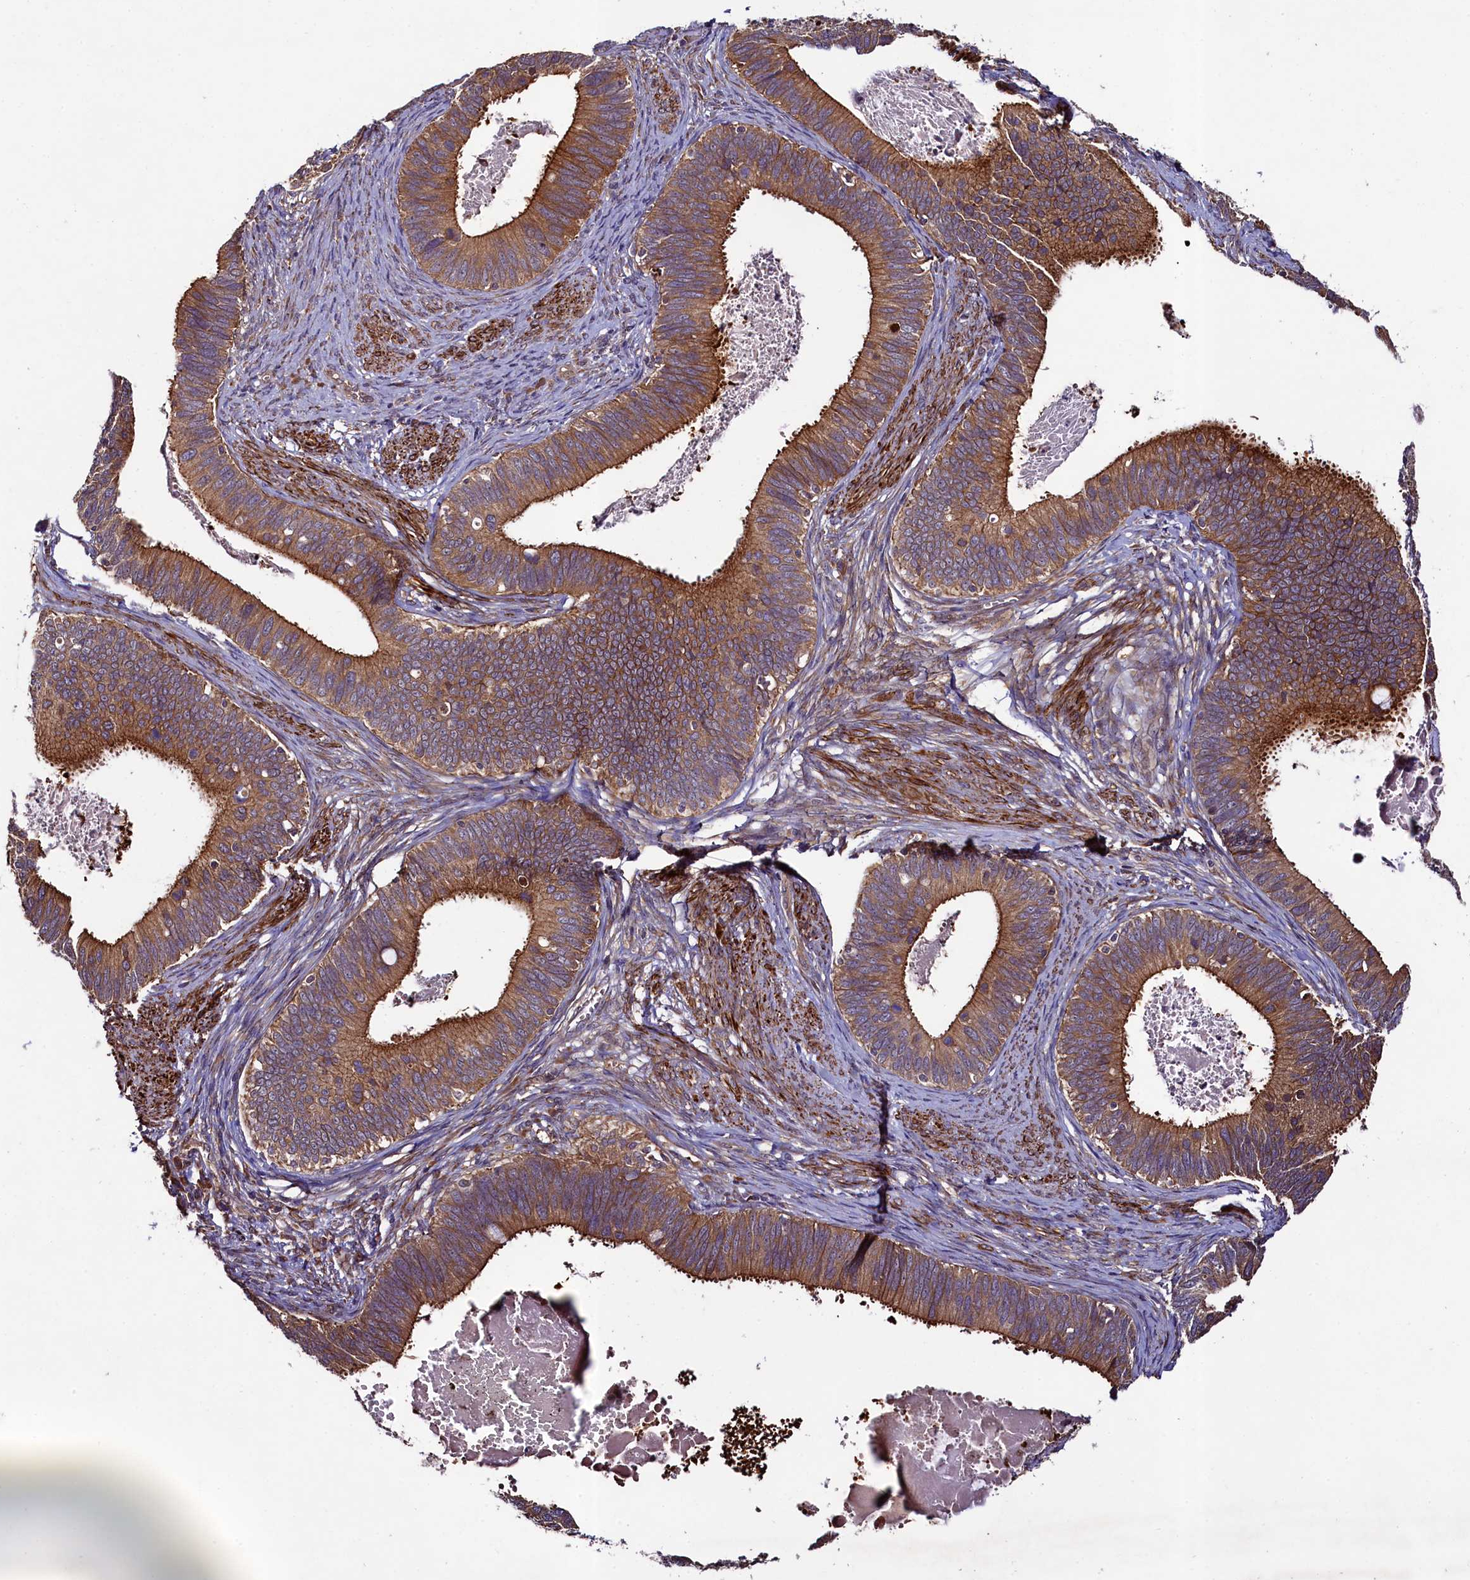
{"staining": {"intensity": "moderate", "quantity": ">75%", "location": "cytoplasmic/membranous"}, "tissue": "cervical cancer", "cell_type": "Tumor cells", "image_type": "cancer", "snomed": [{"axis": "morphology", "description": "Adenocarcinoma, NOS"}, {"axis": "topography", "description": "Cervix"}], "caption": "Immunohistochemistry of human cervical cancer (adenocarcinoma) reveals medium levels of moderate cytoplasmic/membranous expression in about >75% of tumor cells.", "gene": "CCDC102A", "patient": {"sex": "female", "age": 42}}